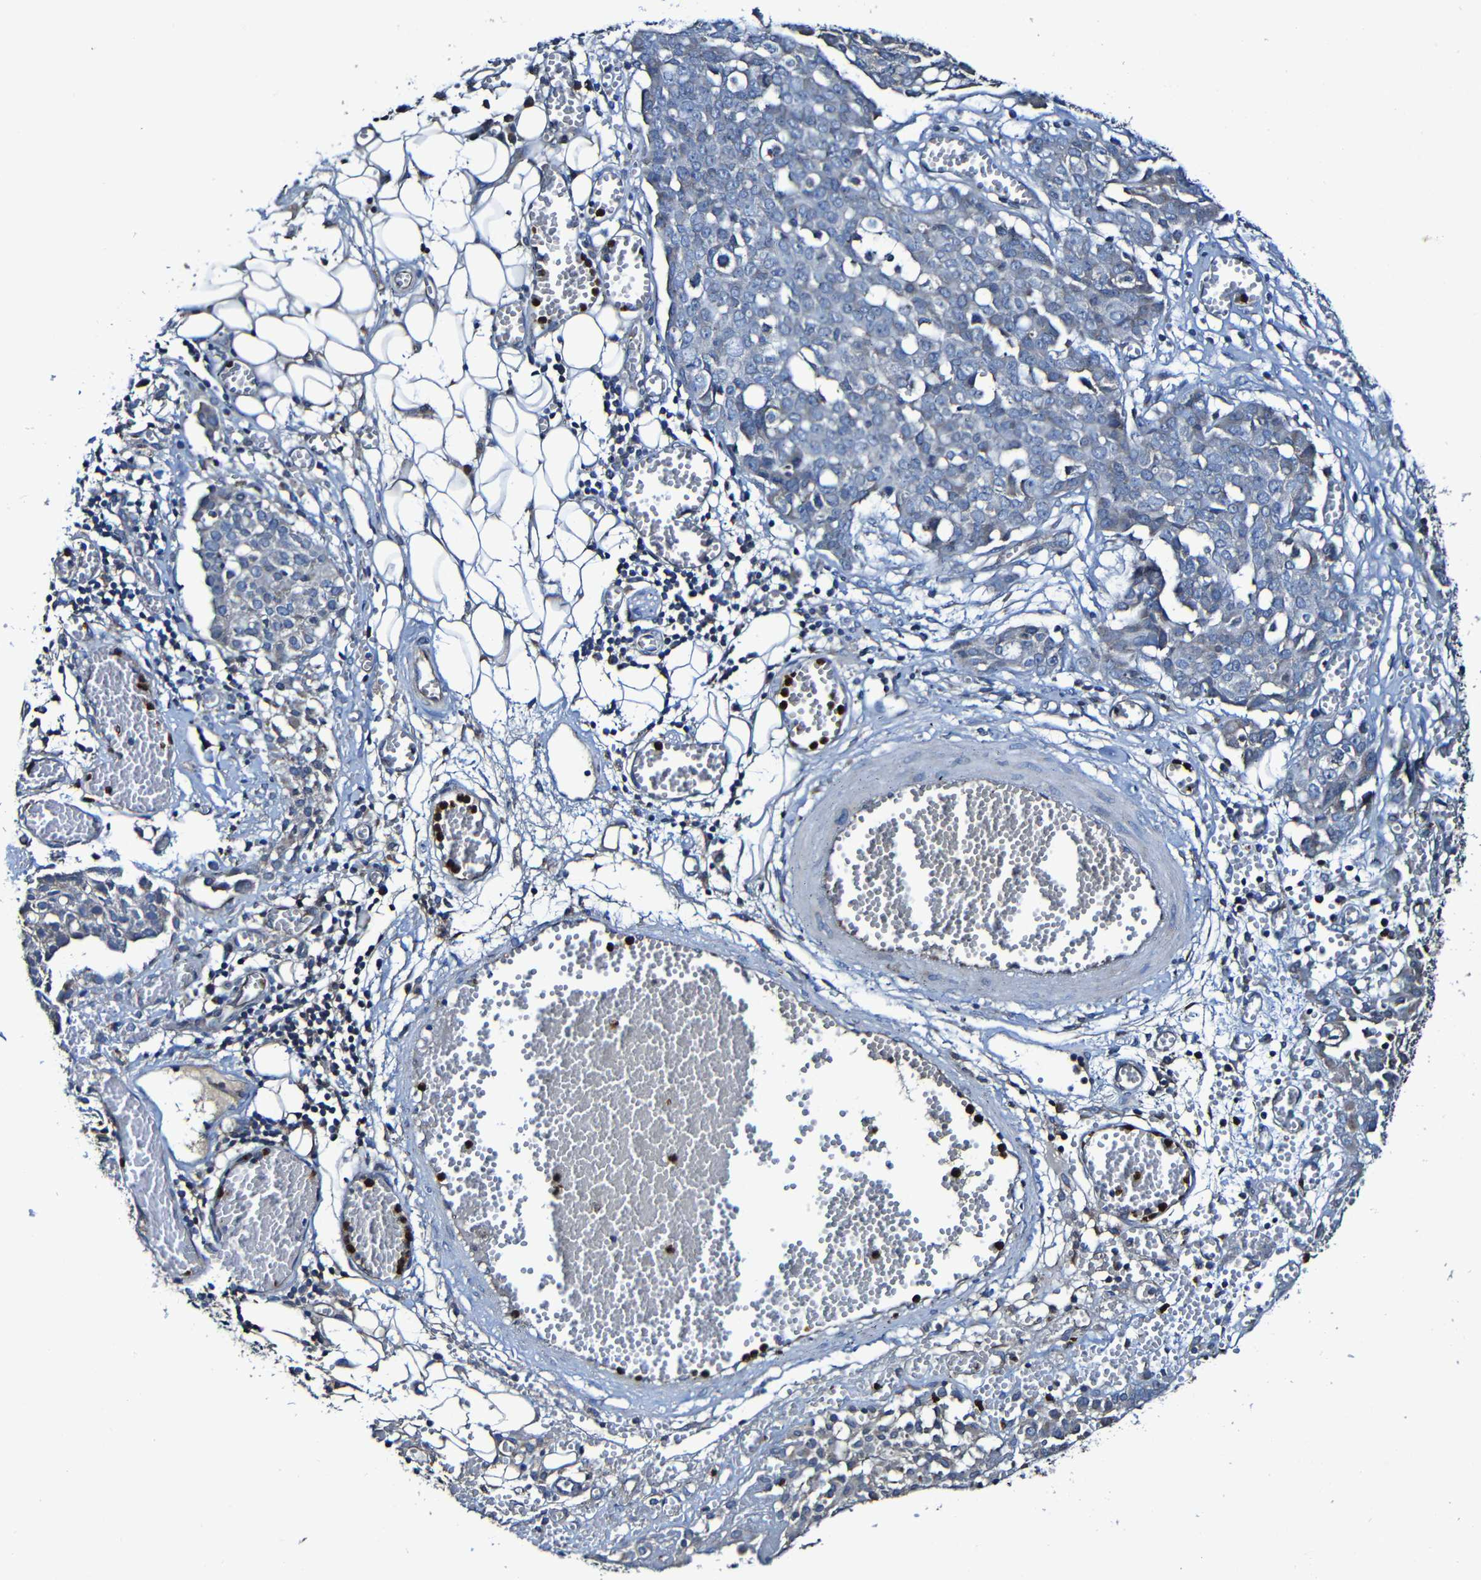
{"staining": {"intensity": "weak", "quantity": "<25%", "location": "cytoplasmic/membranous"}, "tissue": "ovarian cancer", "cell_type": "Tumor cells", "image_type": "cancer", "snomed": [{"axis": "morphology", "description": "Cystadenocarcinoma, serous, NOS"}, {"axis": "topography", "description": "Soft tissue"}, {"axis": "topography", "description": "Ovary"}], "caption": "This micrograph is of ovarian serous cystadenocarcinoma stained with immunohistochemistry to label a protein in brown with the nuclei are counter-stained blue. There is no staining in tumor cells. (DAB (3,3'-diaminobenzidine) immunohistochemistry with hematoxylin counter stain).", "gene": "ADAM15", "patient": {"sex": "female", "age": 57}}